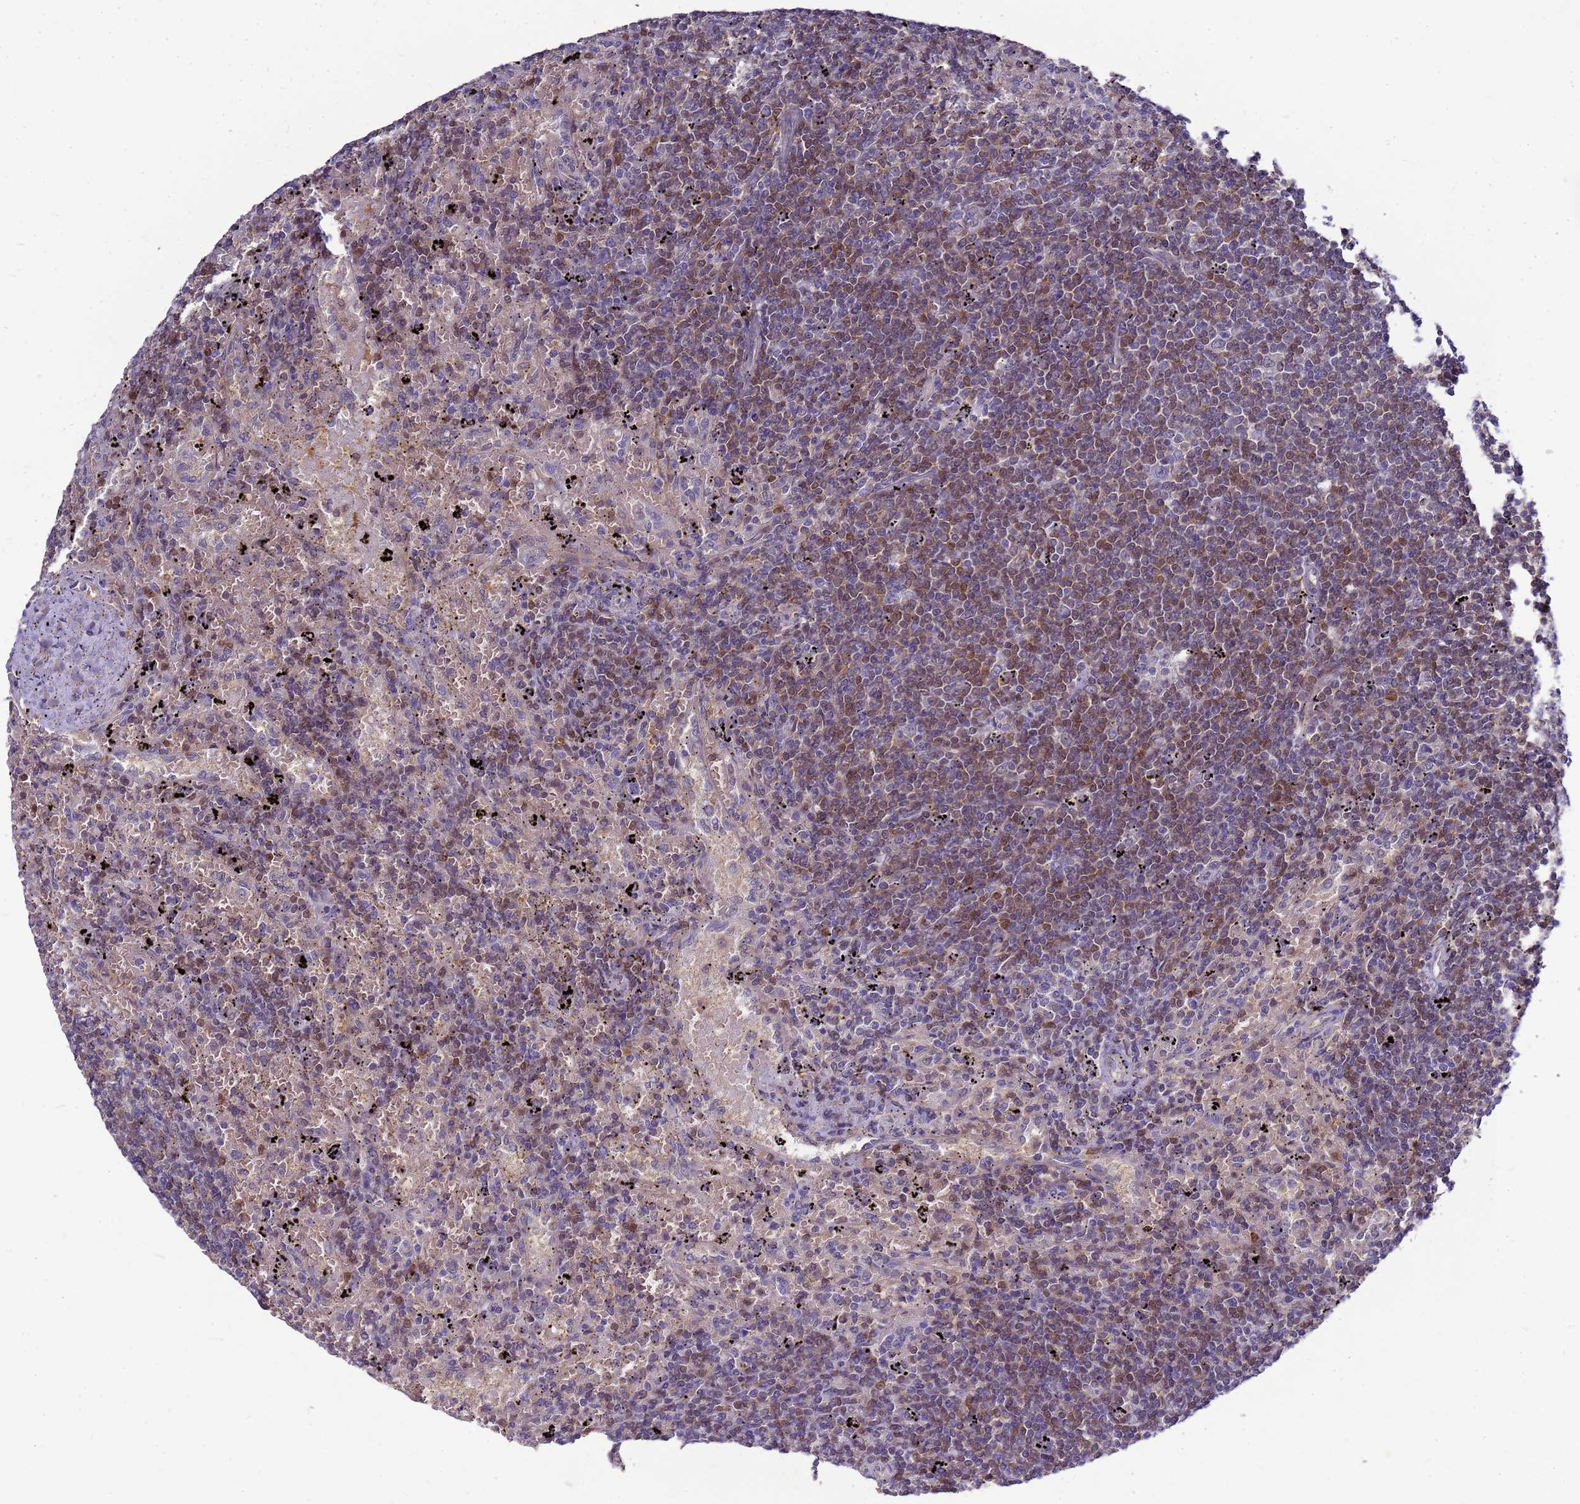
{"staining": {"intensity": "moderate", "quantity": "25%-75%", "location": "nuclear"}, "tissue": "lymphoma", "cell_type": "Tumor cells", "image_type": "cancer", "snomed": [{"axis": "morphology", "description": "Malignant lymphoma, non-Hodgkin's type, Low grade"}, {"axis": "topography", "description": "Spleen"}], "caption": "IHC photomicrograph of neoplastic tissue: lymphoma stained using immunohistochemistry (IHC) reveals medium levels of moderate protein expression localized specifically in the nuclear of tumor cells, appearing as a nuclear brown color.", "gene": "EIF4EBP3", "patient": {"sex": "male", "age": 76}}